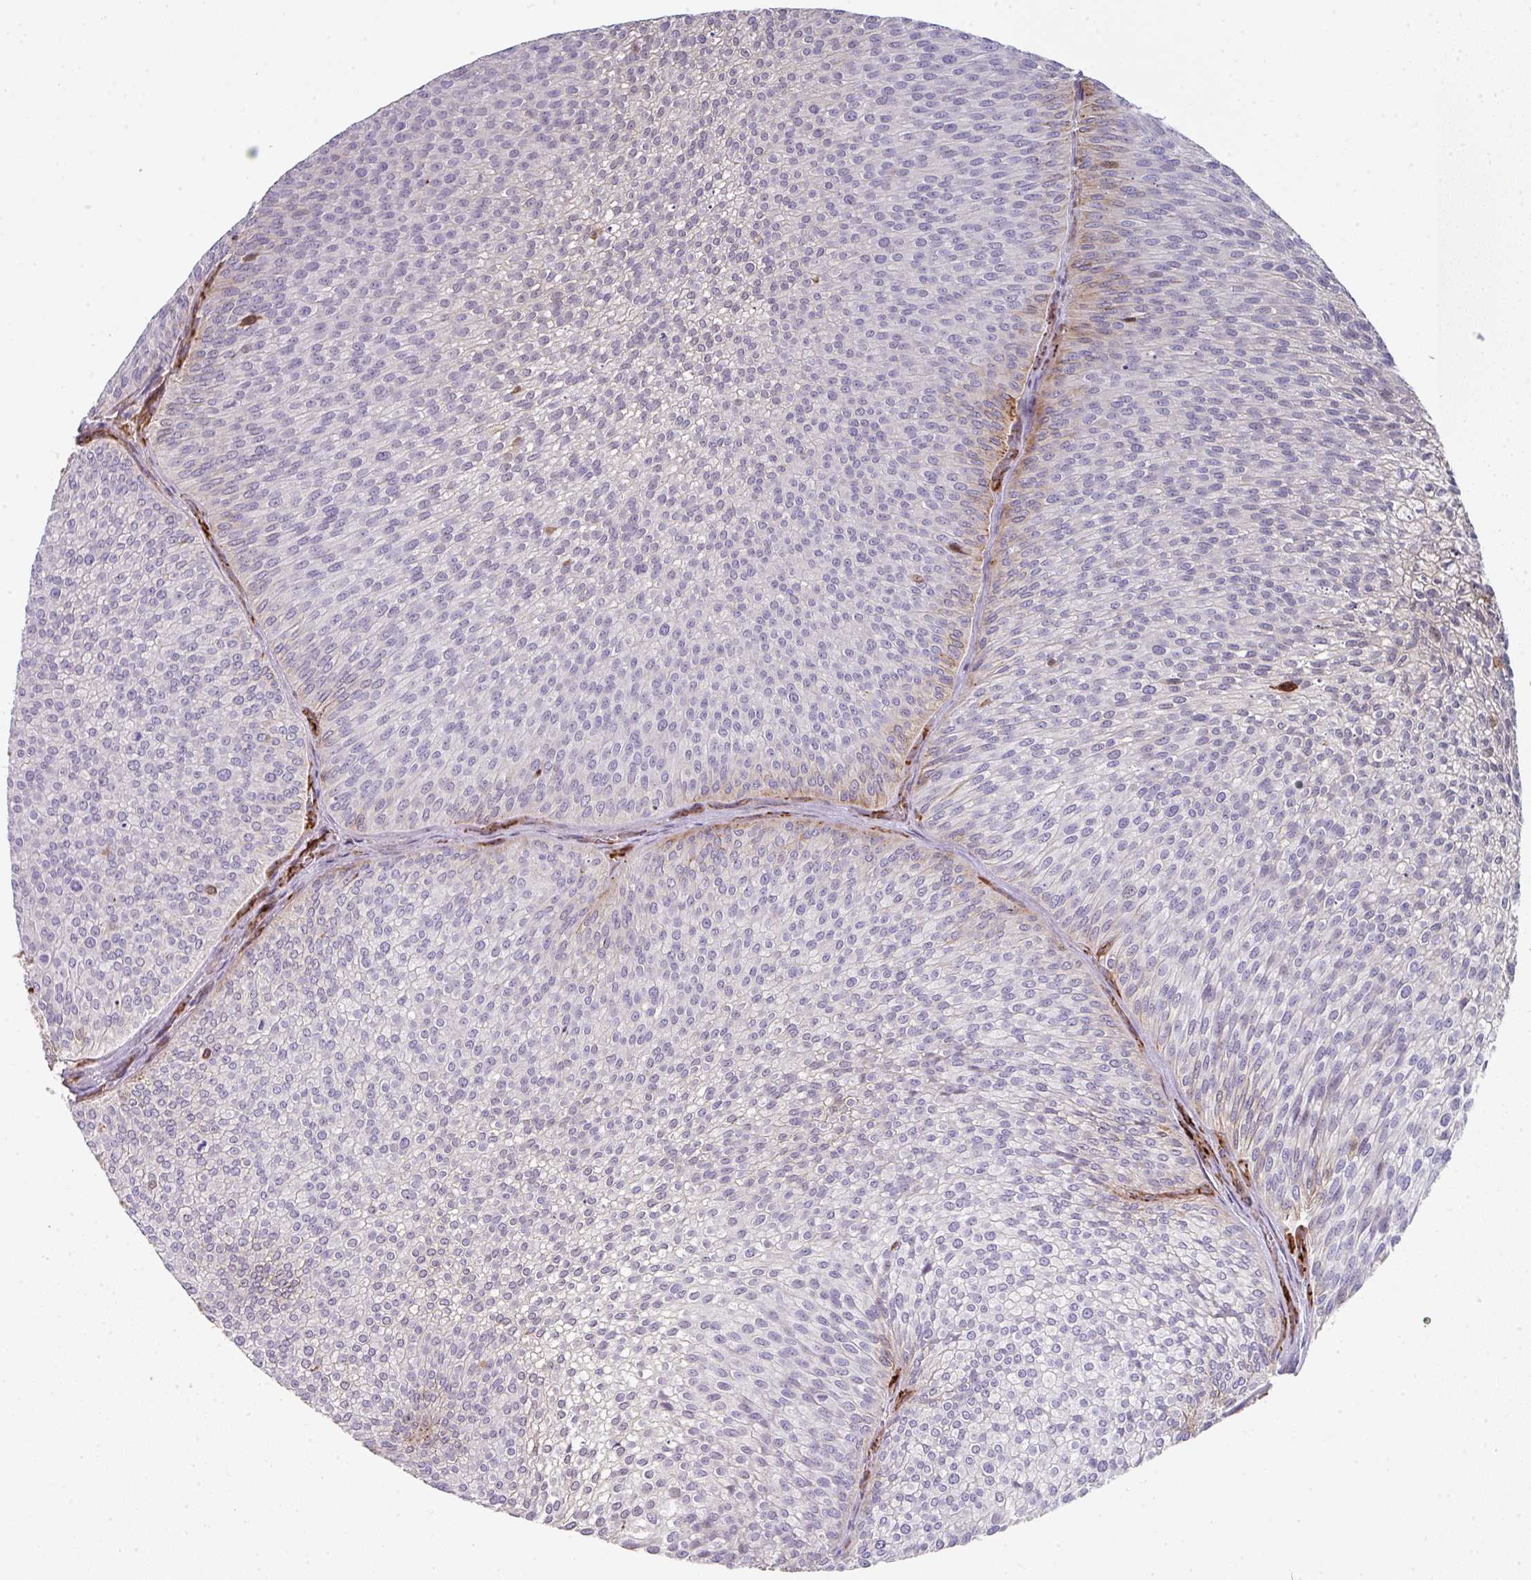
{"staining": {"intensity": "negative", "quantity": "none", "location": "none"}, "tissue": "urothelial cancer", "cell_type": "Tumor cells", "image_type": "cancer", "snomed": [{"axis": "morphology", "description": "Urothelial carcinoma, Low grade"}, {"axis": "topography", "description": "Urinary bladder"}], "caption": "Tumor cells are negative for protein expression in human low-grade urothelial carcinoma.", "gene": "BEND5", "patient": {"sex": "male", "age": 91}}